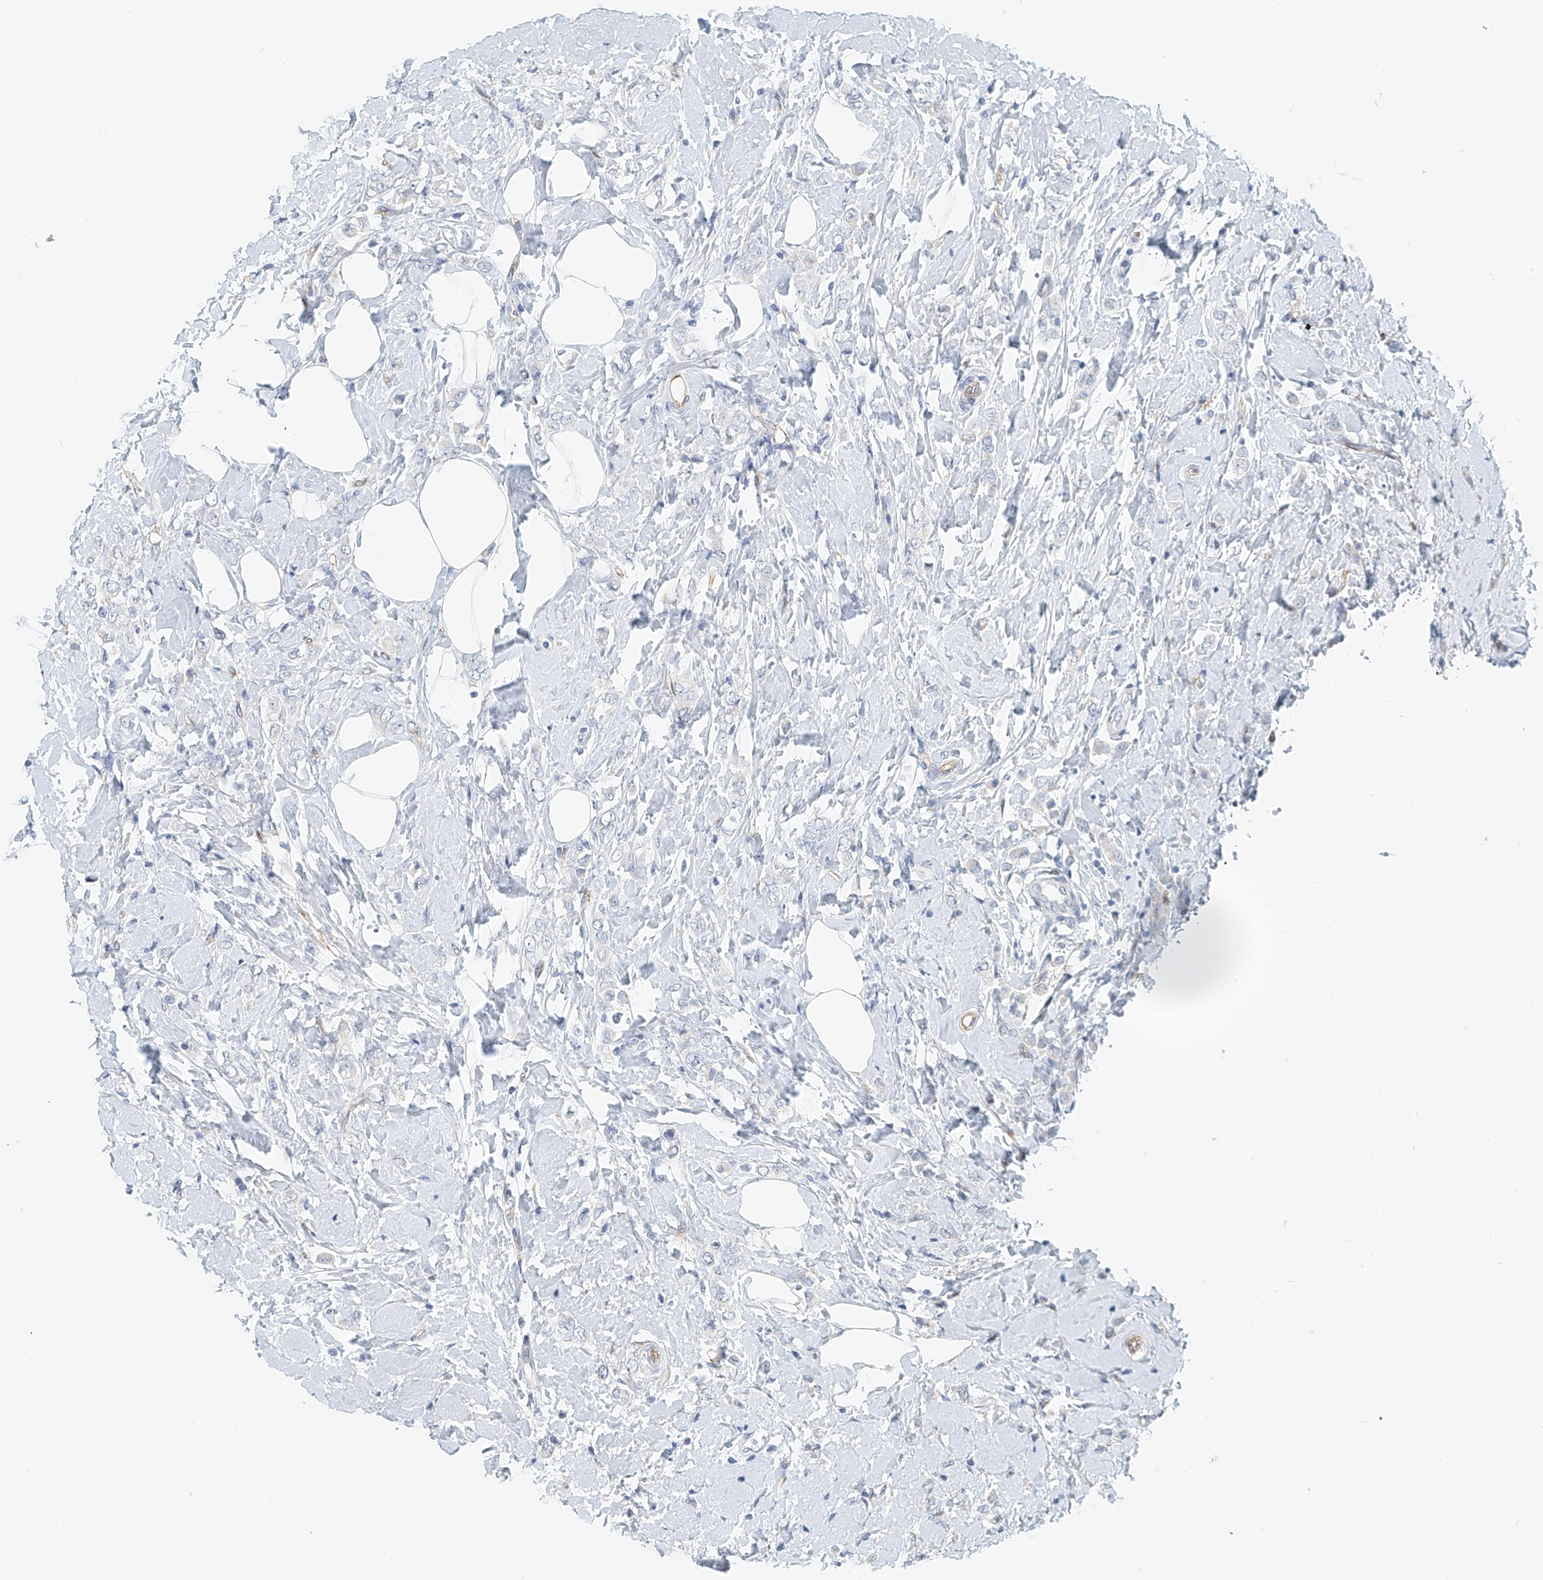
{"staining": {"intensity": "negative", "quantity": "none", "location": "none"}, "tissue": "breast cancer", "cell_type": "Tumor cells", "image_type": "cancer", "snomed": [{"axis": "morphology", "description": "Lobular carcinoma"}, {"axis": "topography", "description": "Breast"}], "caption": "High power microscopy photomicrograph of an IHC histopathology image of breast cancer (lobular carcinoma), revealing no significant staining in tumor cells.", "gene": "ARHGAP28", "patient": {"sex": "female", "age": 47}}